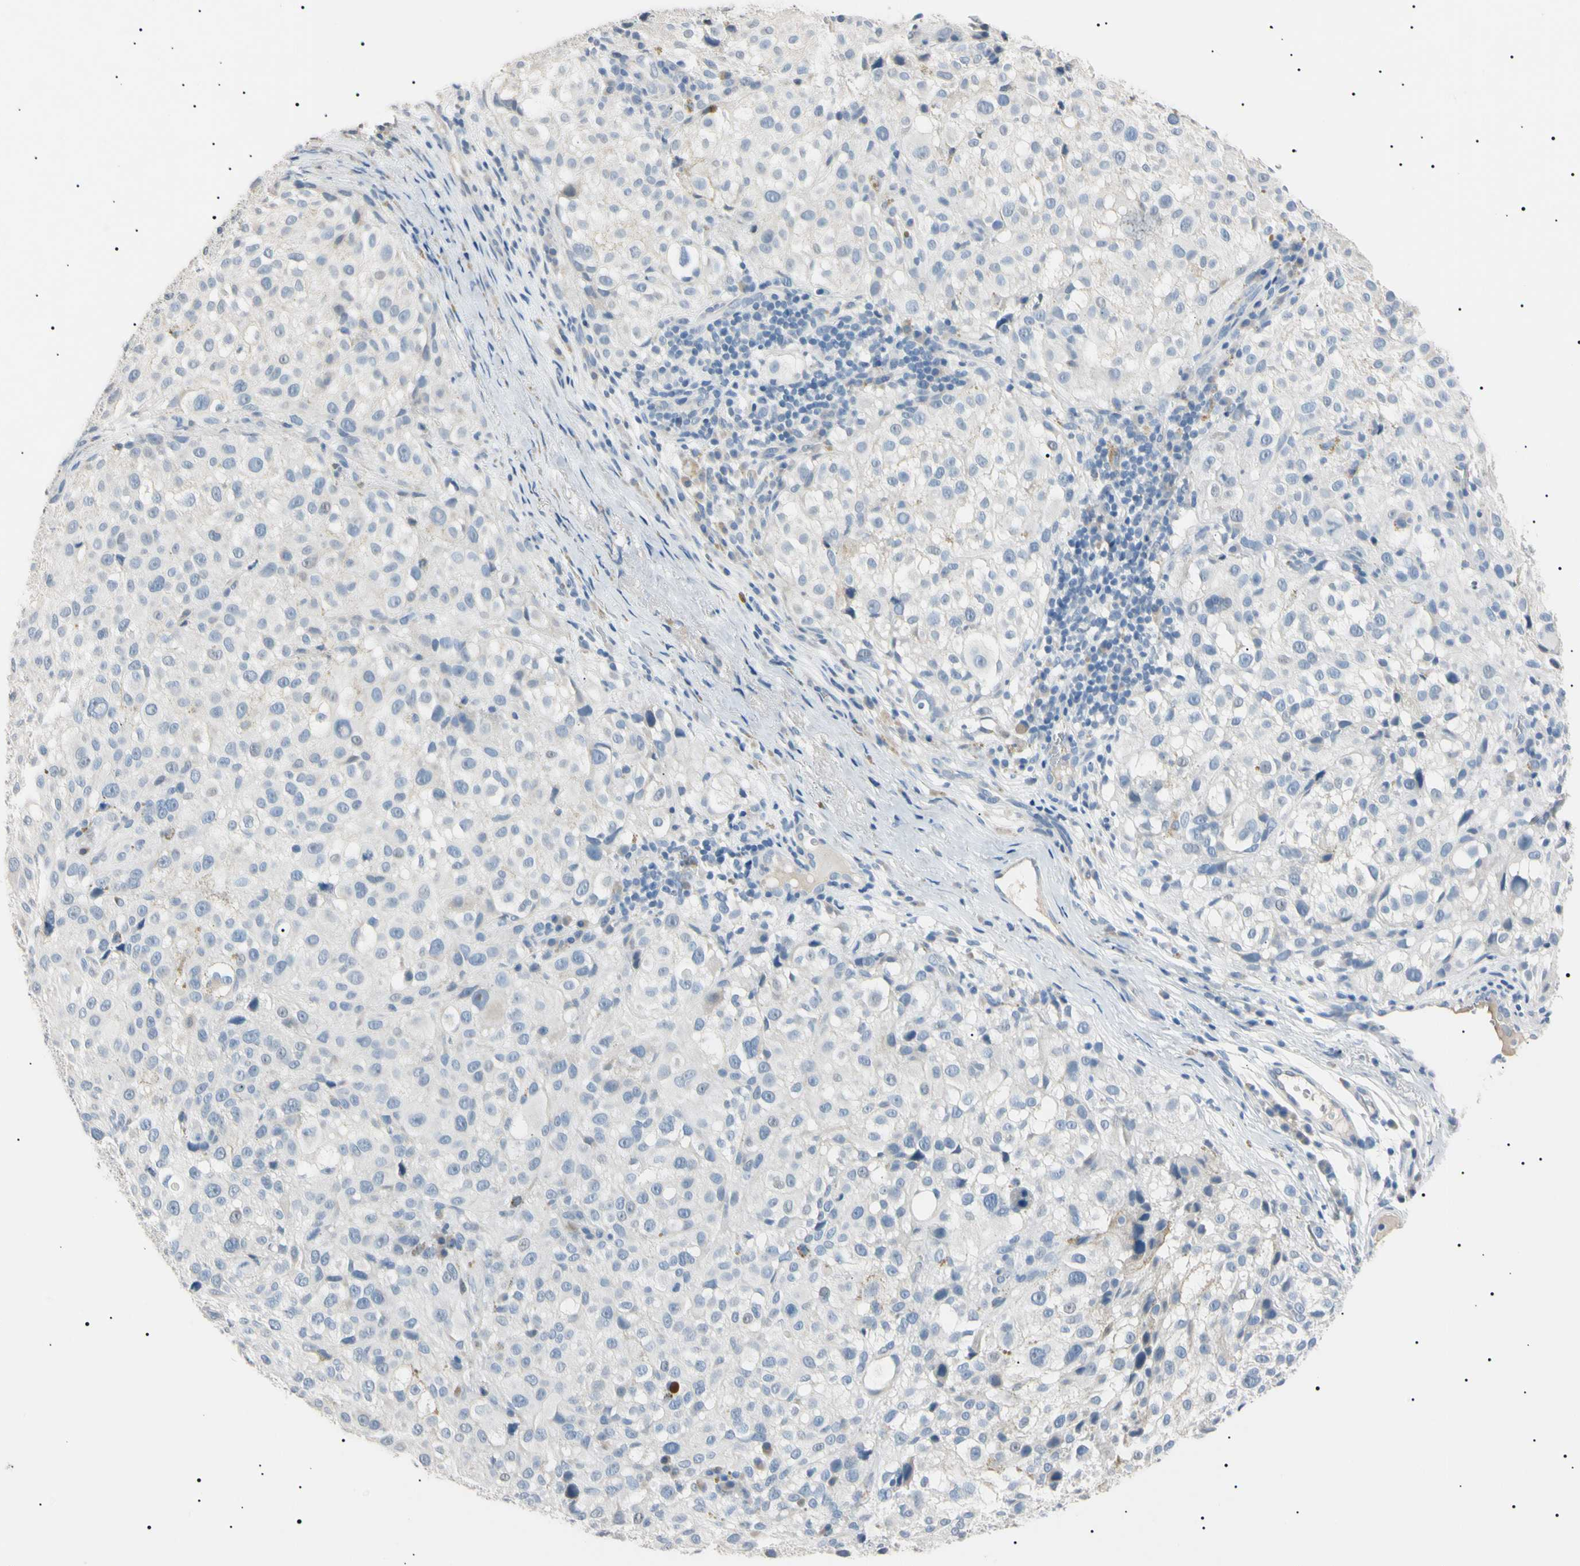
{"staining": {"intensity": "negative", "quantity": "none", "location": "none"}, "tissue": "melanoma", "cell_type": "Tumor cells", "image_type": "cancer", "snomed": [{"axis": "morphology", "description": "Necrosis, NOS"}, {"axis": "morphology", "description": "Malignant melanoma, NOS"}, {"axis": "topography", "description": "Skin"}], "caption": "An image of melanoma stained for a protein exhibits no brown staining in tumor cells.", "gene": "CGB3", "patient": {"sex": "female", "age": 87}}